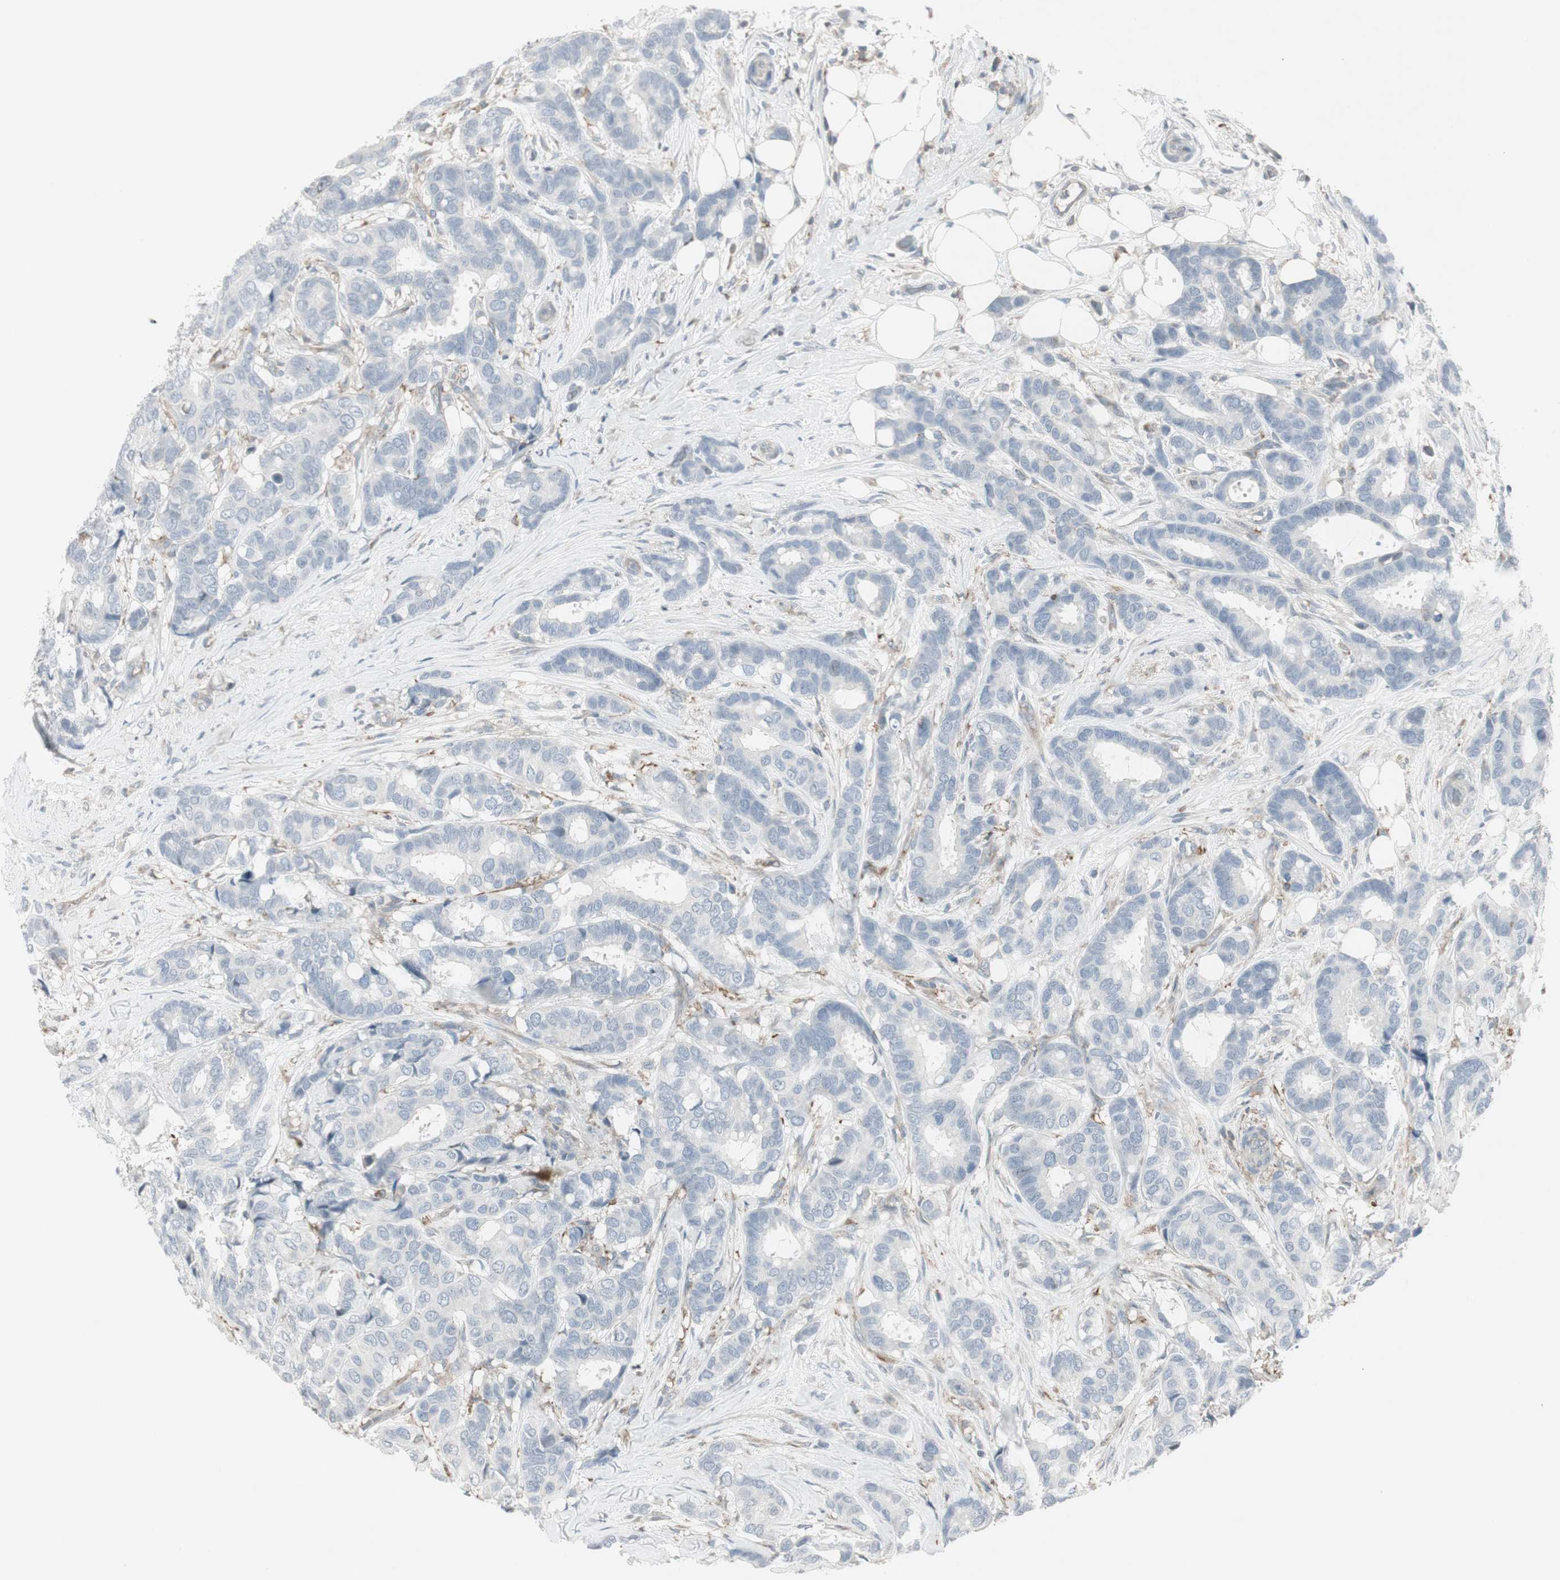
{"staining": {"intensity": "negative", "quantity": "none", "location": "none"}, "tissue": "breast cancer", "cell_type": "Tumor cells", "image_type": "cancer", "snomed": [{"axis": "morphology", "description": "Duct carcinoma"}, {"axis": "topography", "description": "Breast"}], "caption": "IHC micrograph of neoplastic tissue: human breast cancer stained with DAB (3,3'-diaminobenzidine) exhibits no significant protein expression in tumor cells.", "gene": "MAP4K4", "patient": {"sex": "female", "age": 87}}